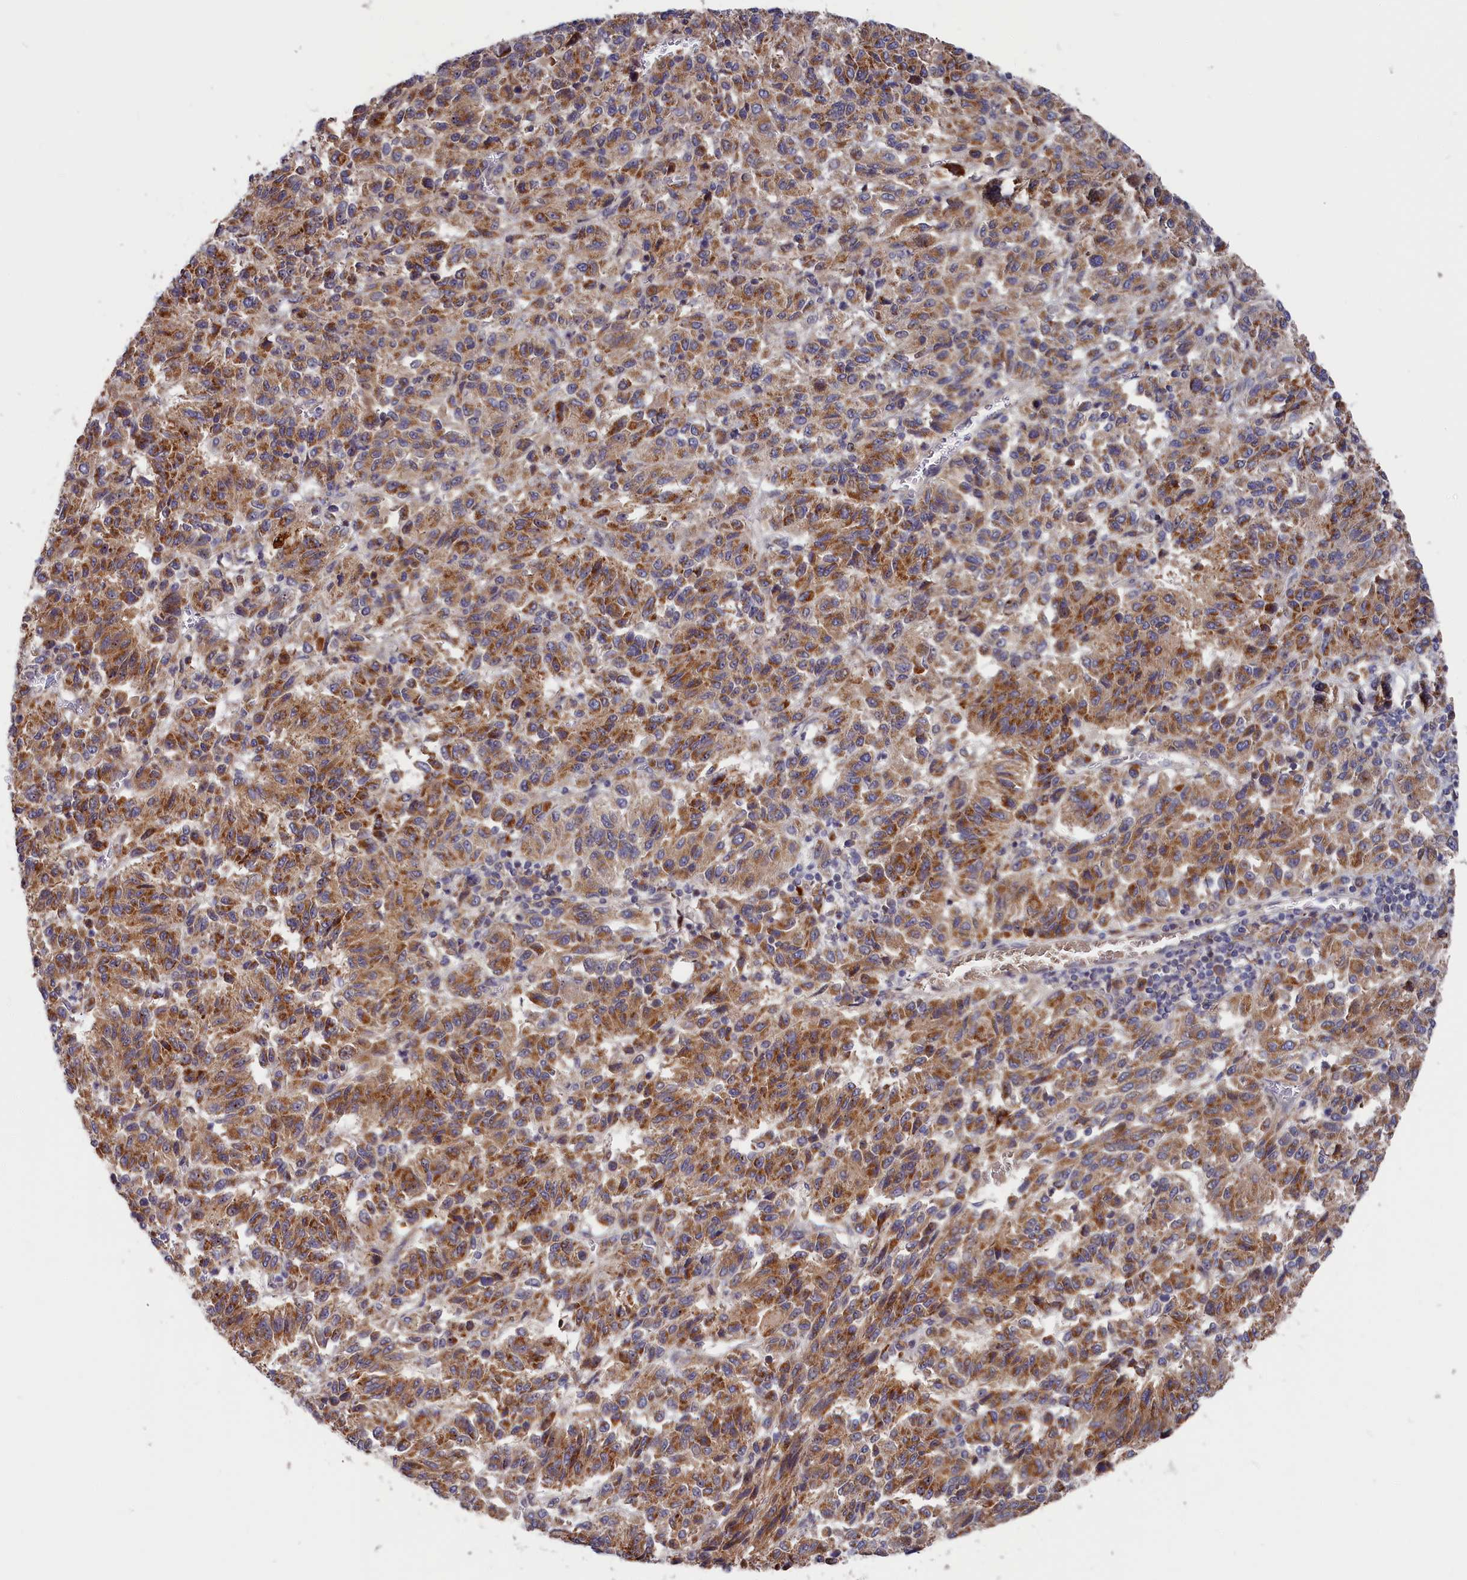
{"staining": {"intensity": "moderate", "quantity": ">75%", "location": "cytoplasmic/membranous"}, "tissue": "melanoma", "cell_type": "Tumor cells", "image_type": "cancer", "snomed": [{"axis": "morphology", "description": "Malignant melanoma, Metastatic site"}, {"axis": "topography", "description": "Lung"}], "caption": "Malignant melanoma (metastatic site) stained for a protein displays moderate cytoplasmic/membranous positivity in tumor cells.", "gene": "CEP44", "patient": {"sex": "male", "age": 64}}